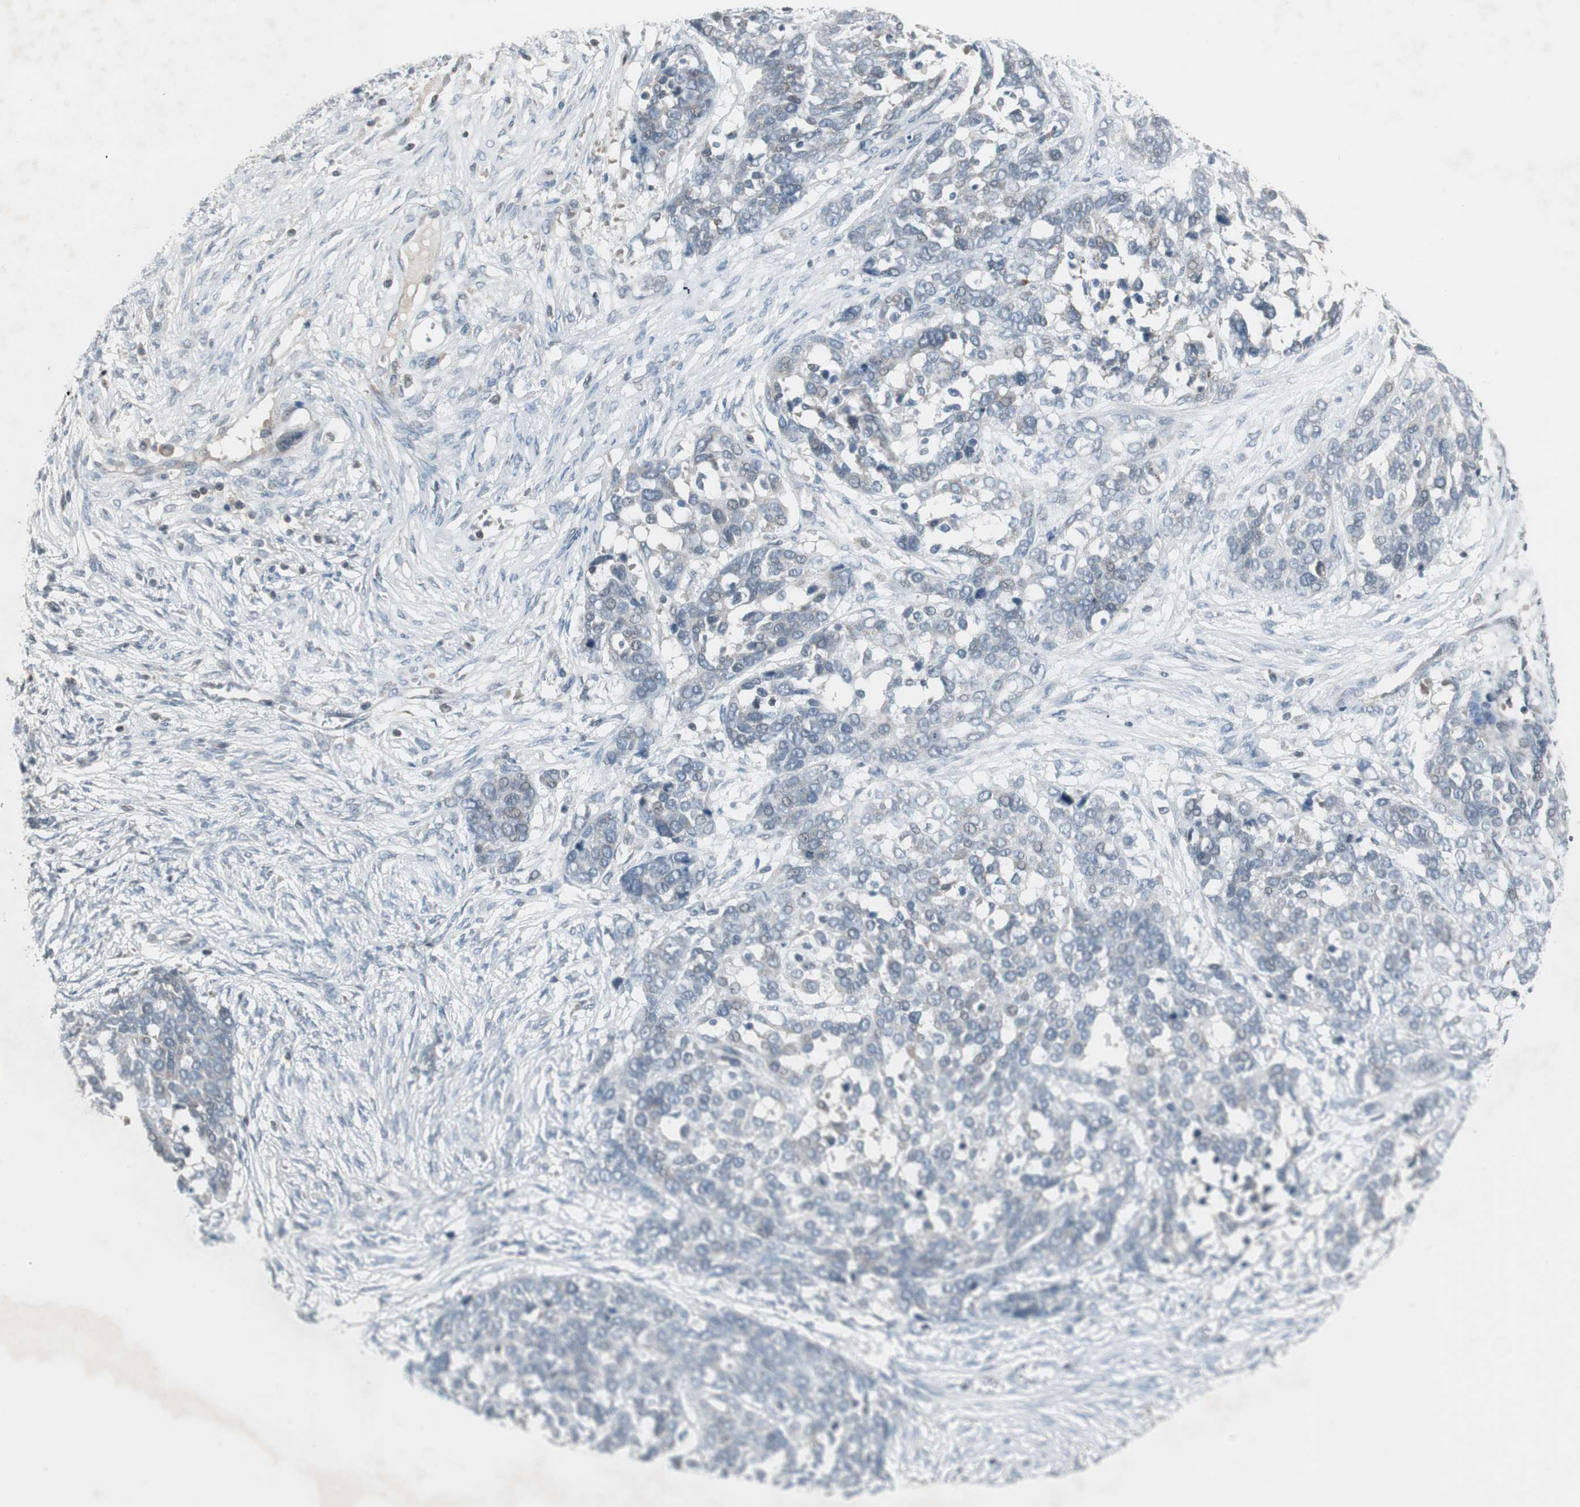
{"staining": {"intensity": "negative", "quantity": "none", "location": "none"}, "tissue": "ovarian cancer", "cell_type": "Tumor cells", "image_type": "cancer", "snomed": [{"axis": "morphology", "description": "Cystadenocarcinoma, serous, NOS"}, {"axis": "topography", "description": "Ovary"}], "caption": "Human serous cystadenocarcinoma (ovarian) stained for a protein using immunohistochemistry (IHC) reveals no staining in tumor cells.", "gene": "ARG2", "patient": {"sex": "female", "age": 44}}